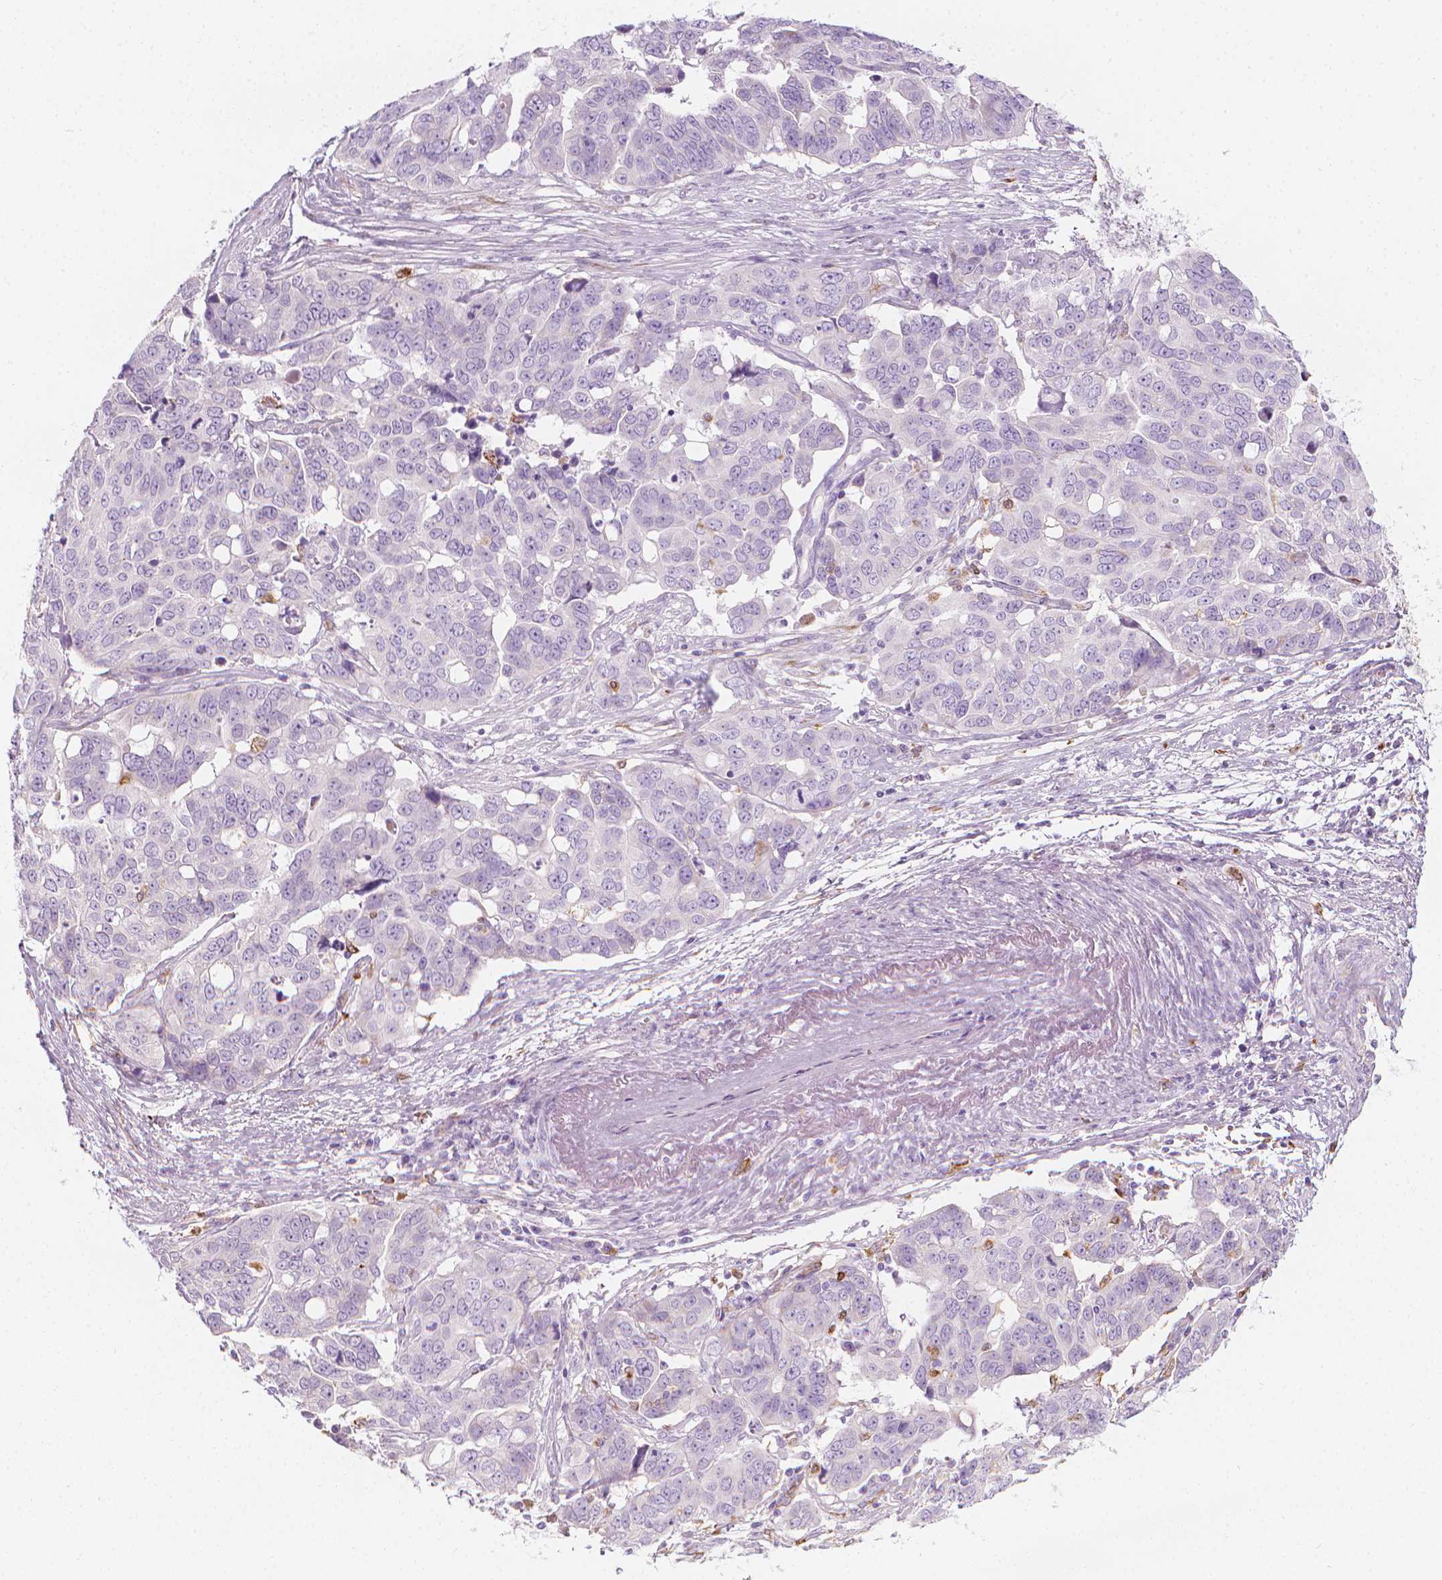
{"staining": {"intensity": "negative", "quantity": "none", "location": "none"}, "tissue": "ovarian cancer", "cell_type": "Tumor cells", "image_type": "cancer", "snomed": [{"axis": "morphology", "description": "Carcinoma, endometroid"}, {"axis": "topography", "description": "Ovary"}], "caption": "Histopathology image shows no significant protein expression in tumor cells of ovarian endometroid carcinoma.", "gene": "CES1", "patient": {"sex": "female", "age": 78}}